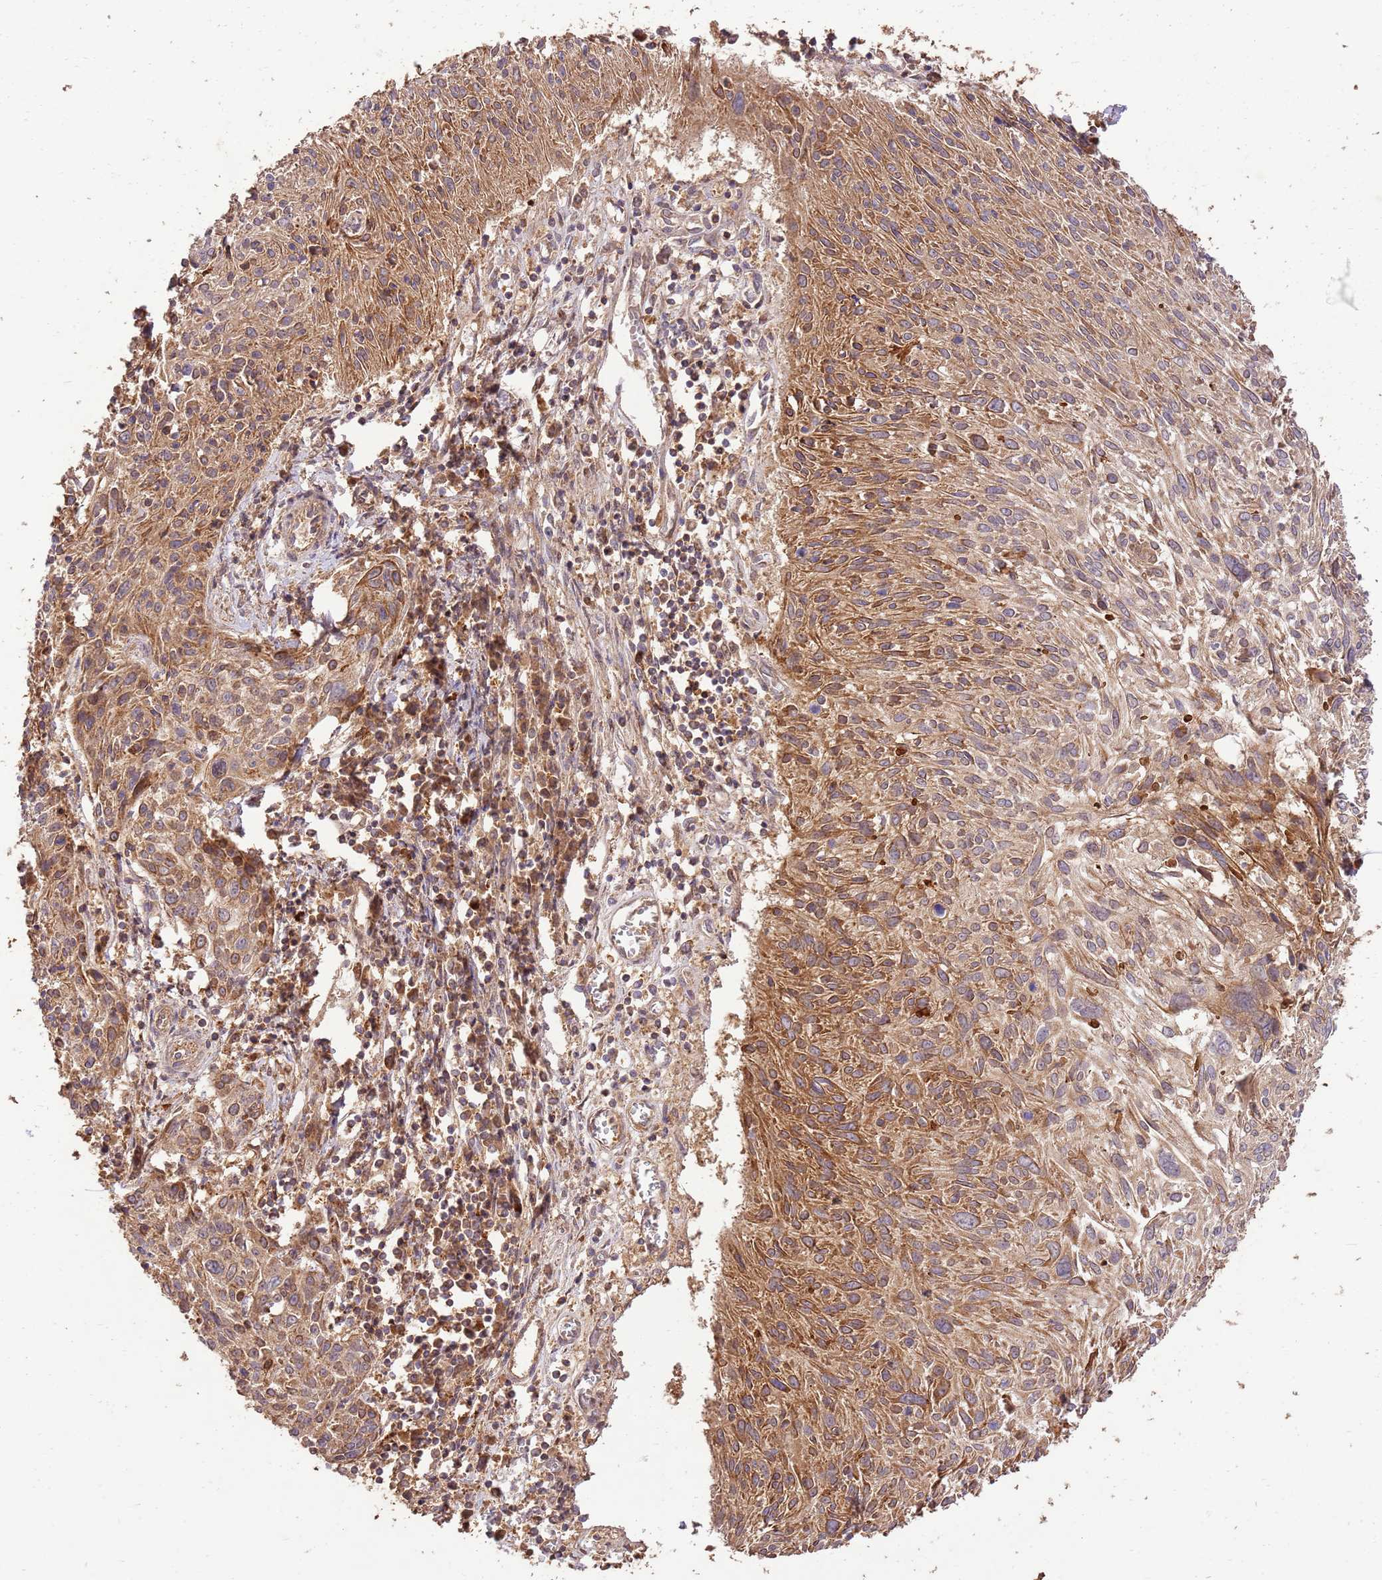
{"staining": {"intensity": "moderate", "quantity": ">75%", "location": "cytoplasmic/membranous"}, "tissue": "cervical cancer", "cell_type": "Tumor cells", "image_type": "cancer", "snomed": [{"axis": "morphology", "description": "Squamous cell carcinoma, NOS"}, {"axis": "topography", "description": "Cervix"}], "caption": "IHC of cervical squamous cell carcinoma reveals medium levels of moderate cytoplasmic/membranous expression in approximately >75% of tumor cells.", "gene": "LRRC28", "patient": {"sex": "female", "age": 51}}